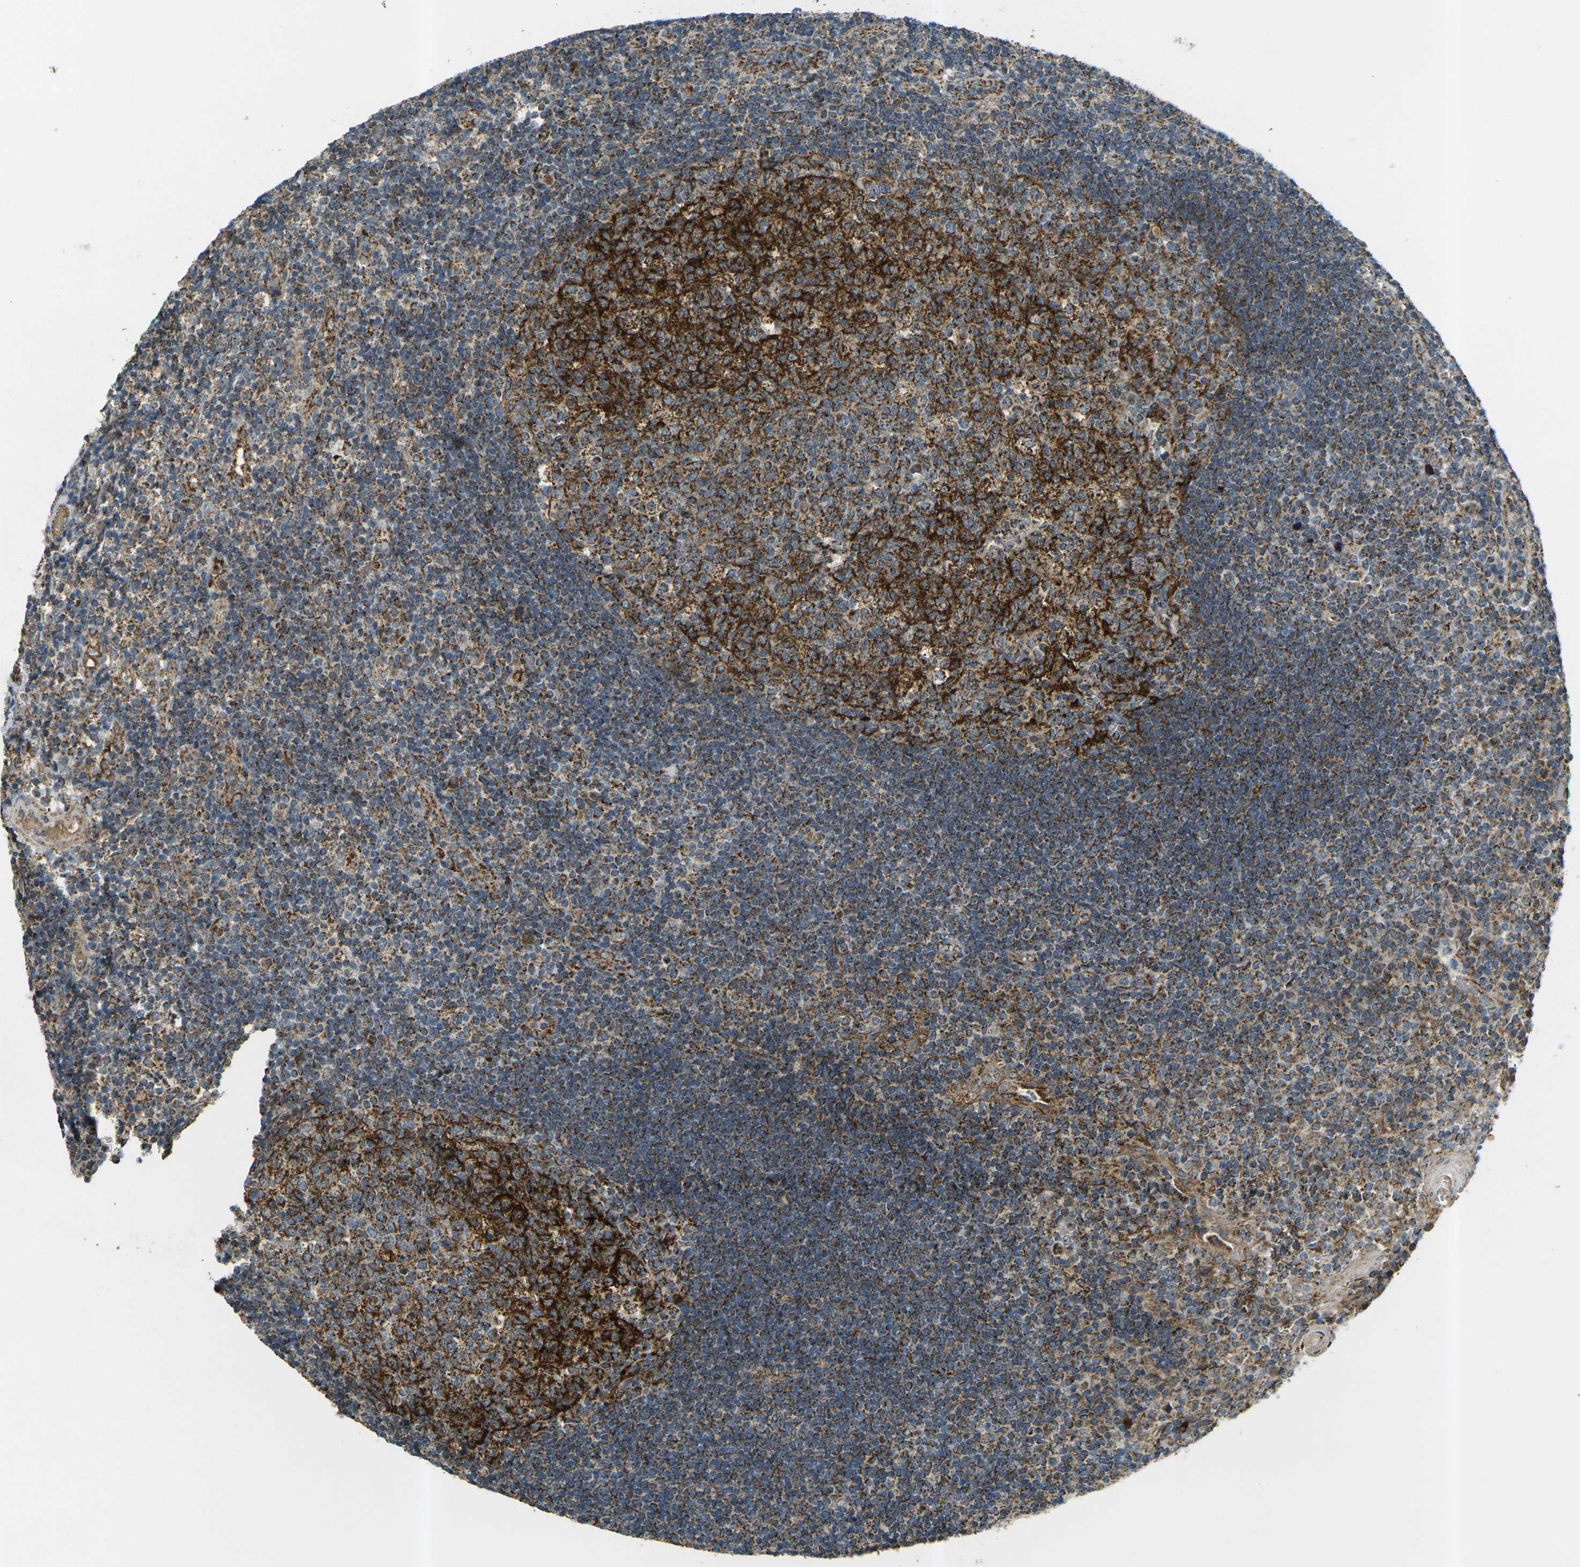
{"staining": {"intensity": "strong", "quantity": ">75%", "location": "cytoplasmic/membranous"}, "tissue": "tonsil", "cell_type": "Germinal center cells", "image_type": "normal", "snomed": [{"axis": "morphology", "description": "Normal tissue, NOS"}, {"axis": "topography", "description": "Tonsil"}], "caption": "Immunohistochemical staining of normal human tonsil displays high levels of strong cytoplasmic/membranous staining in about >75% of germinal center cells. The staining is performed using DAB brown chromogen to label protein expression. The nuclei are counter-stained blue using hematoxylin.", "gene": "IGF1R", "patient": {"sex": "female", "age": 40}}